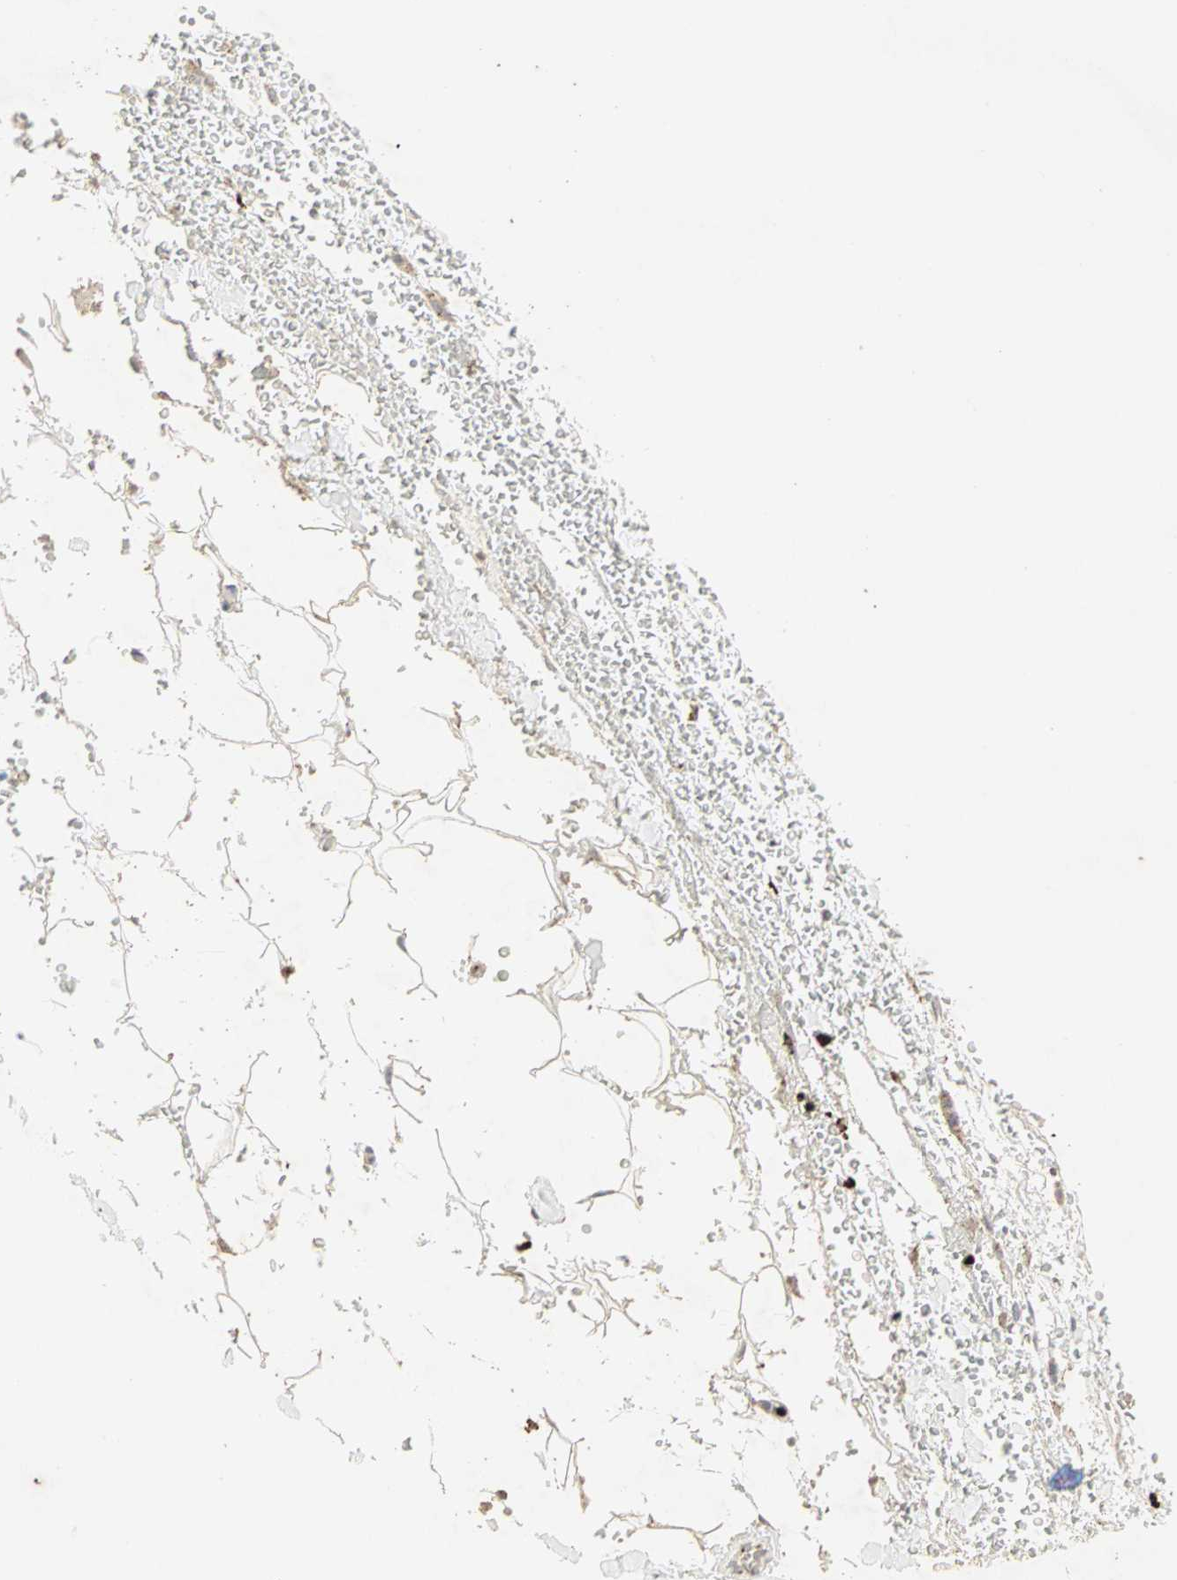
{"staining": {"intensity": "negative", "quantity": "none", "location": "none"}, "tissue": "adipose tissue", "cell_type": "Adipocytes", "image_type": "normal", "snomed": [{"axis": "morphology", "description": "Normal tissue, NOS"}, {"axis": "morphology", "description": "Inflammation, NOS"}, {"axis": "topography", "description": "Breast"}], "caption": "Normal adipose tissue was stained to show a protein in brown. There is no significant positivity in adipocytes. The staining is performed using DAB (3,3'-diaminobenzidine) brown chromogen with nuclei counter-stained in using hematoxylin.", "gene": "CEACAM6", "patient": {"sex": "female", "age": 65}}